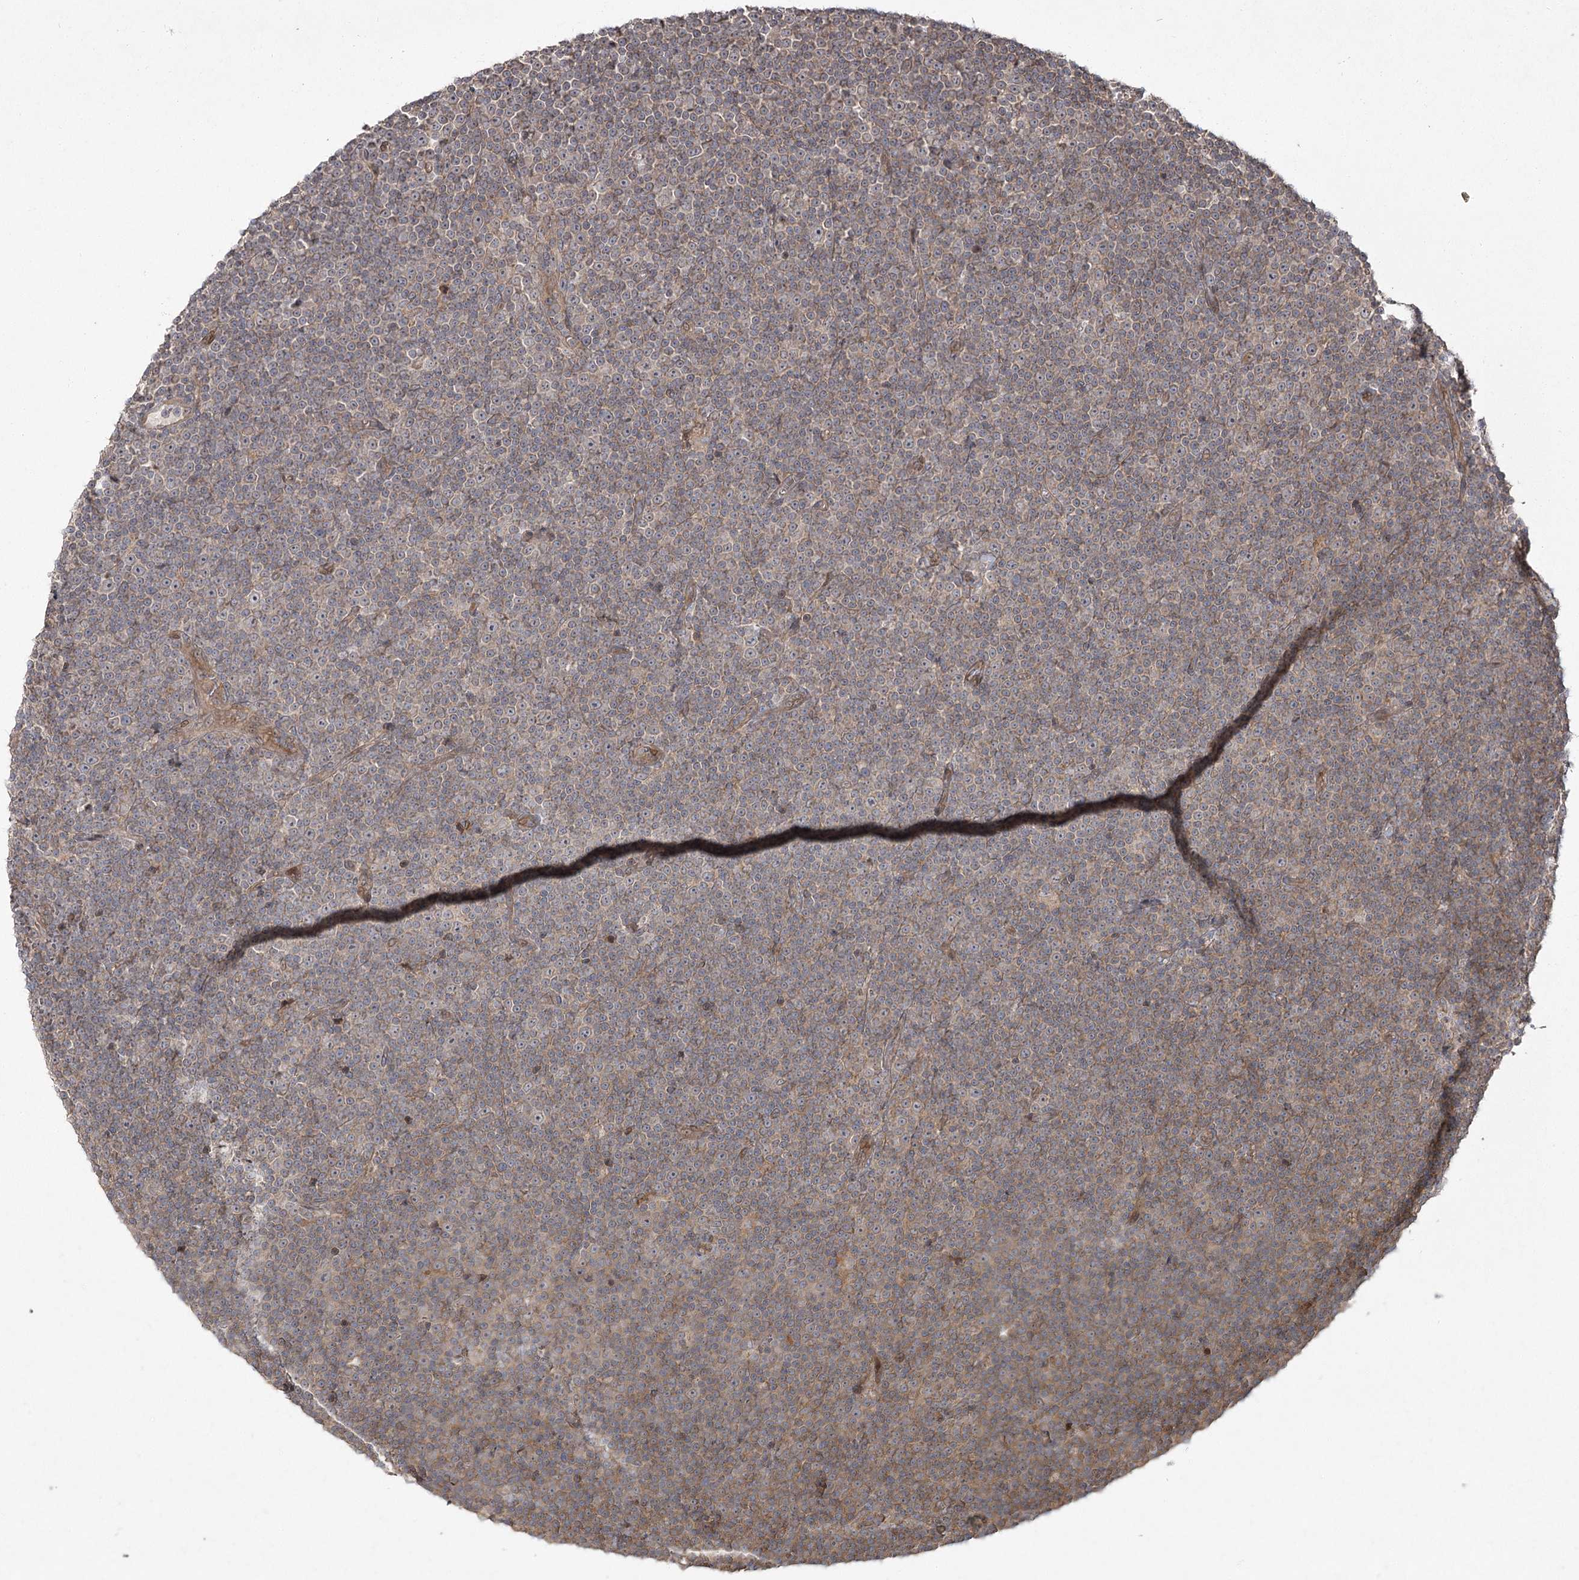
{"staining": {"intensity": "weak", "quantity": ">75%", "location": "cytoplasmic/membranous"}, "tissue": "lymphoma", "cell_type": "Tumor cells", "image_type": "cancer", "snomed": [{"axis": "morphology", "description": "Malignant lymphoma, non-Hodgkin's type, Low grade"}, {"axis": "topography", "description": "Lymph node"}], "caption": "Malignant lymphoma, non-Hodgkin's type (low-grade) was stained to show a protein in brown. There is low levels of weak cytoplasmic/membranous expression in about >75% of tumor cells. (brown staining indicates protein expression, while blue staining denotes nuclei).", "gene": "CPLANE1", "patient": {"sex": "female", "age": 67}}